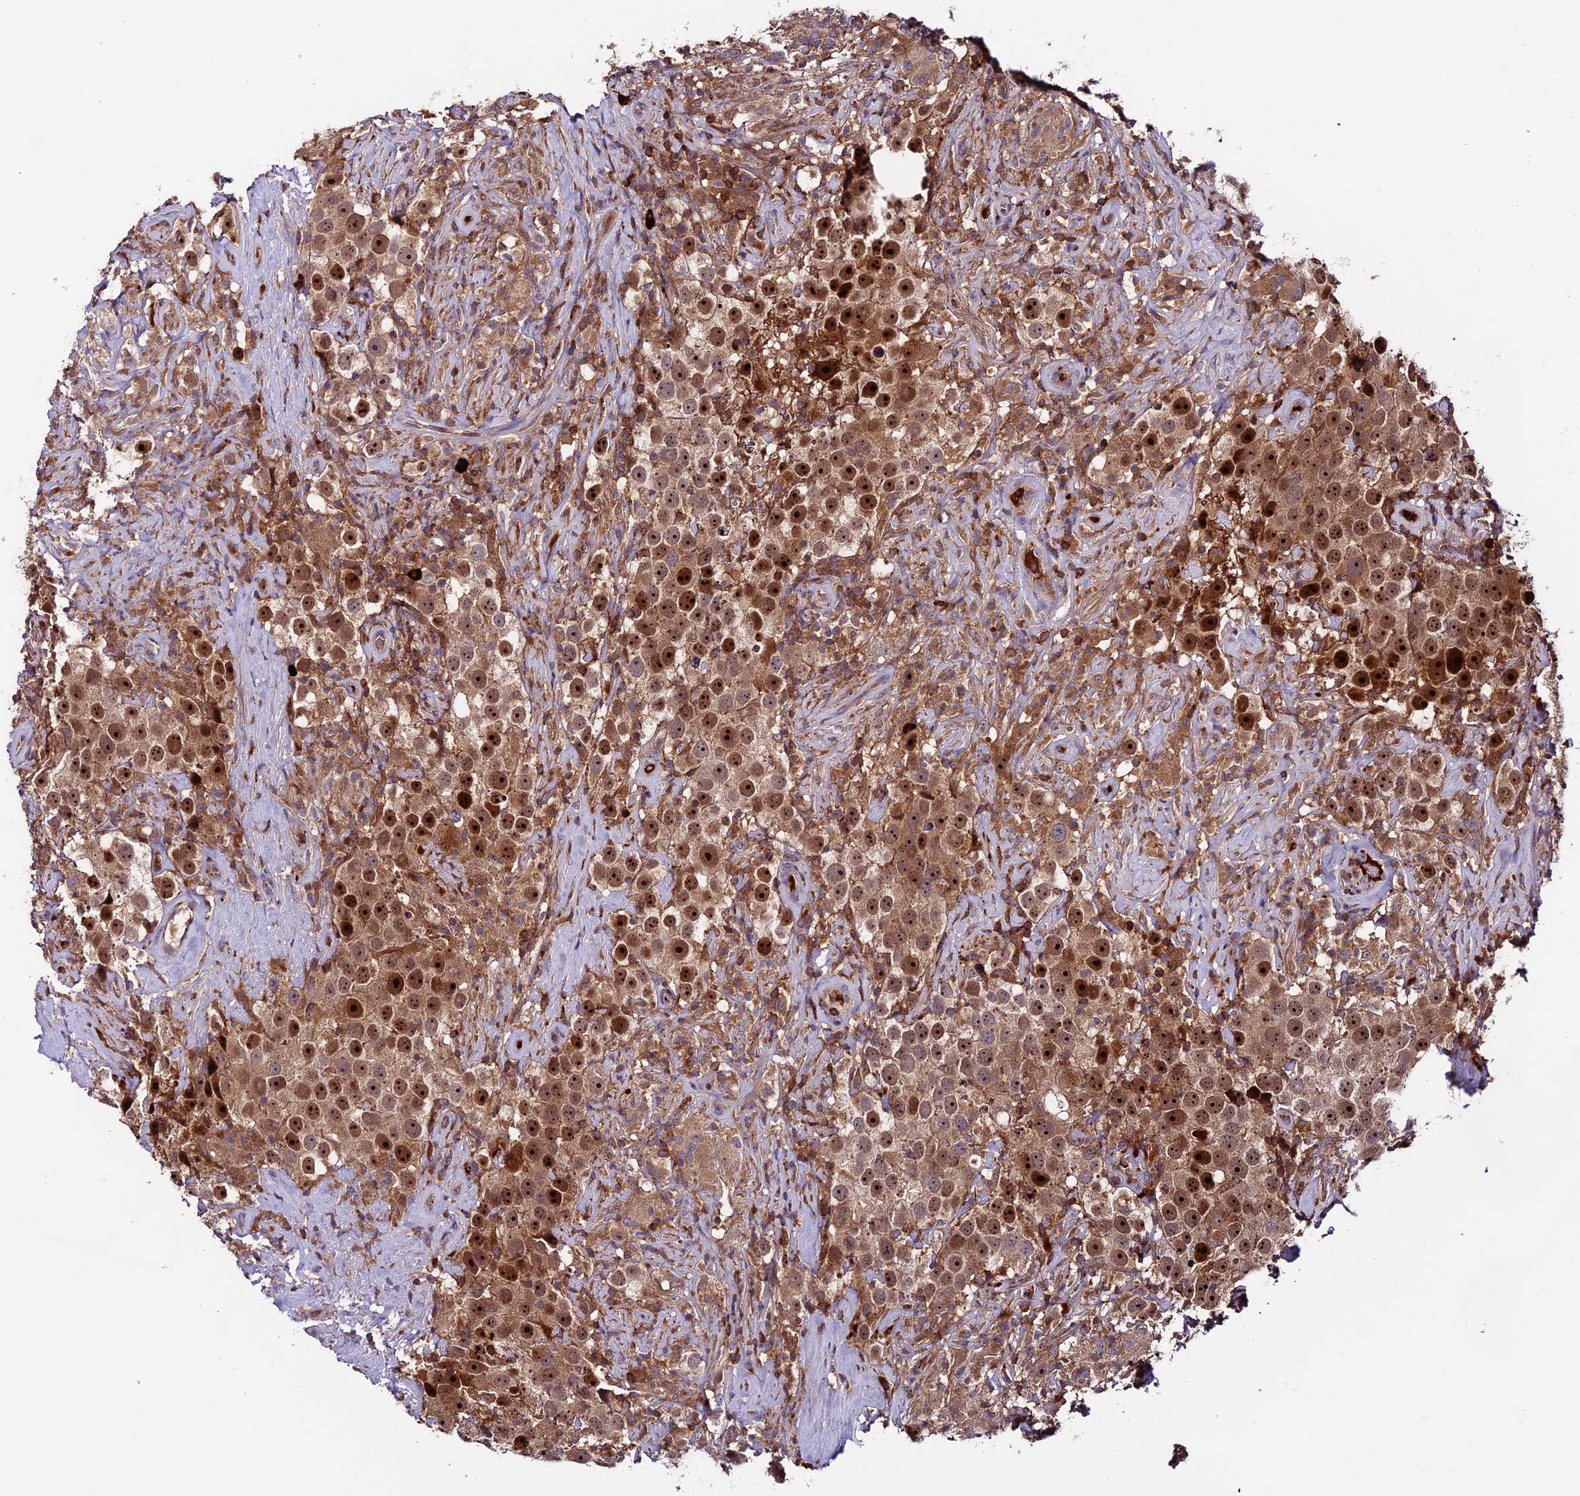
{"staining": {"intensity": "strong", "quantity": ">75%", "location": "nuclear"}, "tissue": "testis cancer", "cell_type": "Tumor cells", "image_type": "cancer", "snomed": [{"axis": "morphology", "description": "Seminoma, NOS"}, {"axis": "topography", "description": "Testis"}], "caption": "Immunohistochemistry of human seminoma (testis) shows high levels of strong nuclear positivity in approximately >75% of tumor cells.", "gene": "ARHGEF18", "patient": {"sex": "male", "age": 49}}